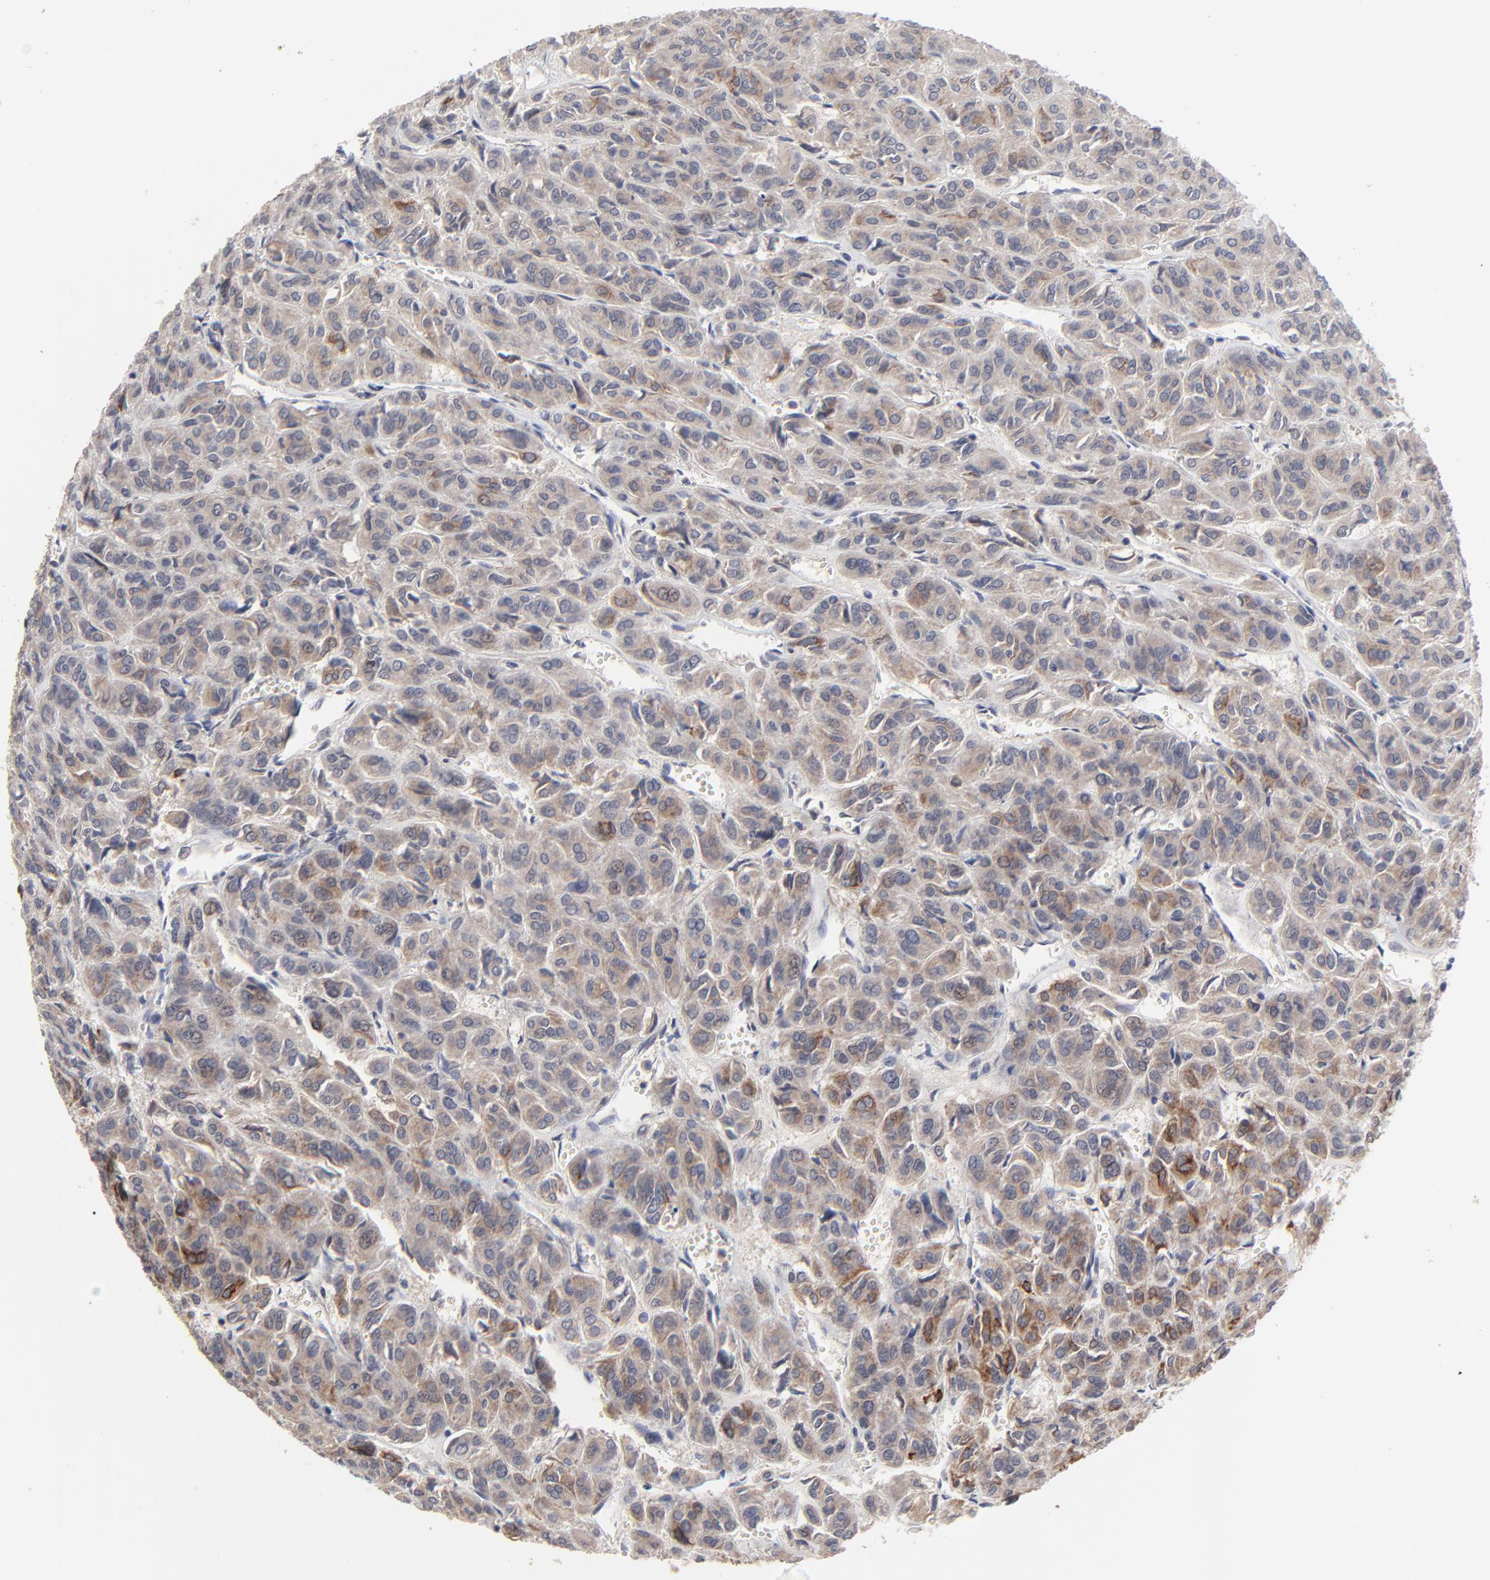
{"staining": {"intensity": "weak", "quantity": ">75%", "location": "cytoplasmic/membranous"}, "tissue": "thyroid cancer", "cell_type": "Tumor cells", "image_type": "cancer", "snomed": [{"axis": "morphology", "description": "Follicular adenoma carcinoma, NOS"}, {"axis": "topography", "description": "Thyroid gland"}], "caption": "DAB (3,3'-diaminobenzidine) immunohistochemical staining of thyroid follicular adenoma carcinoma demonstrates weak cytoplasmic/membranous protein expression in about >75% of tumor cells. (Brightfield microscopy of DAB IHC at high magnification).", "gene": "FAM199X", "patient": {"sex": "female", "age": 71}}